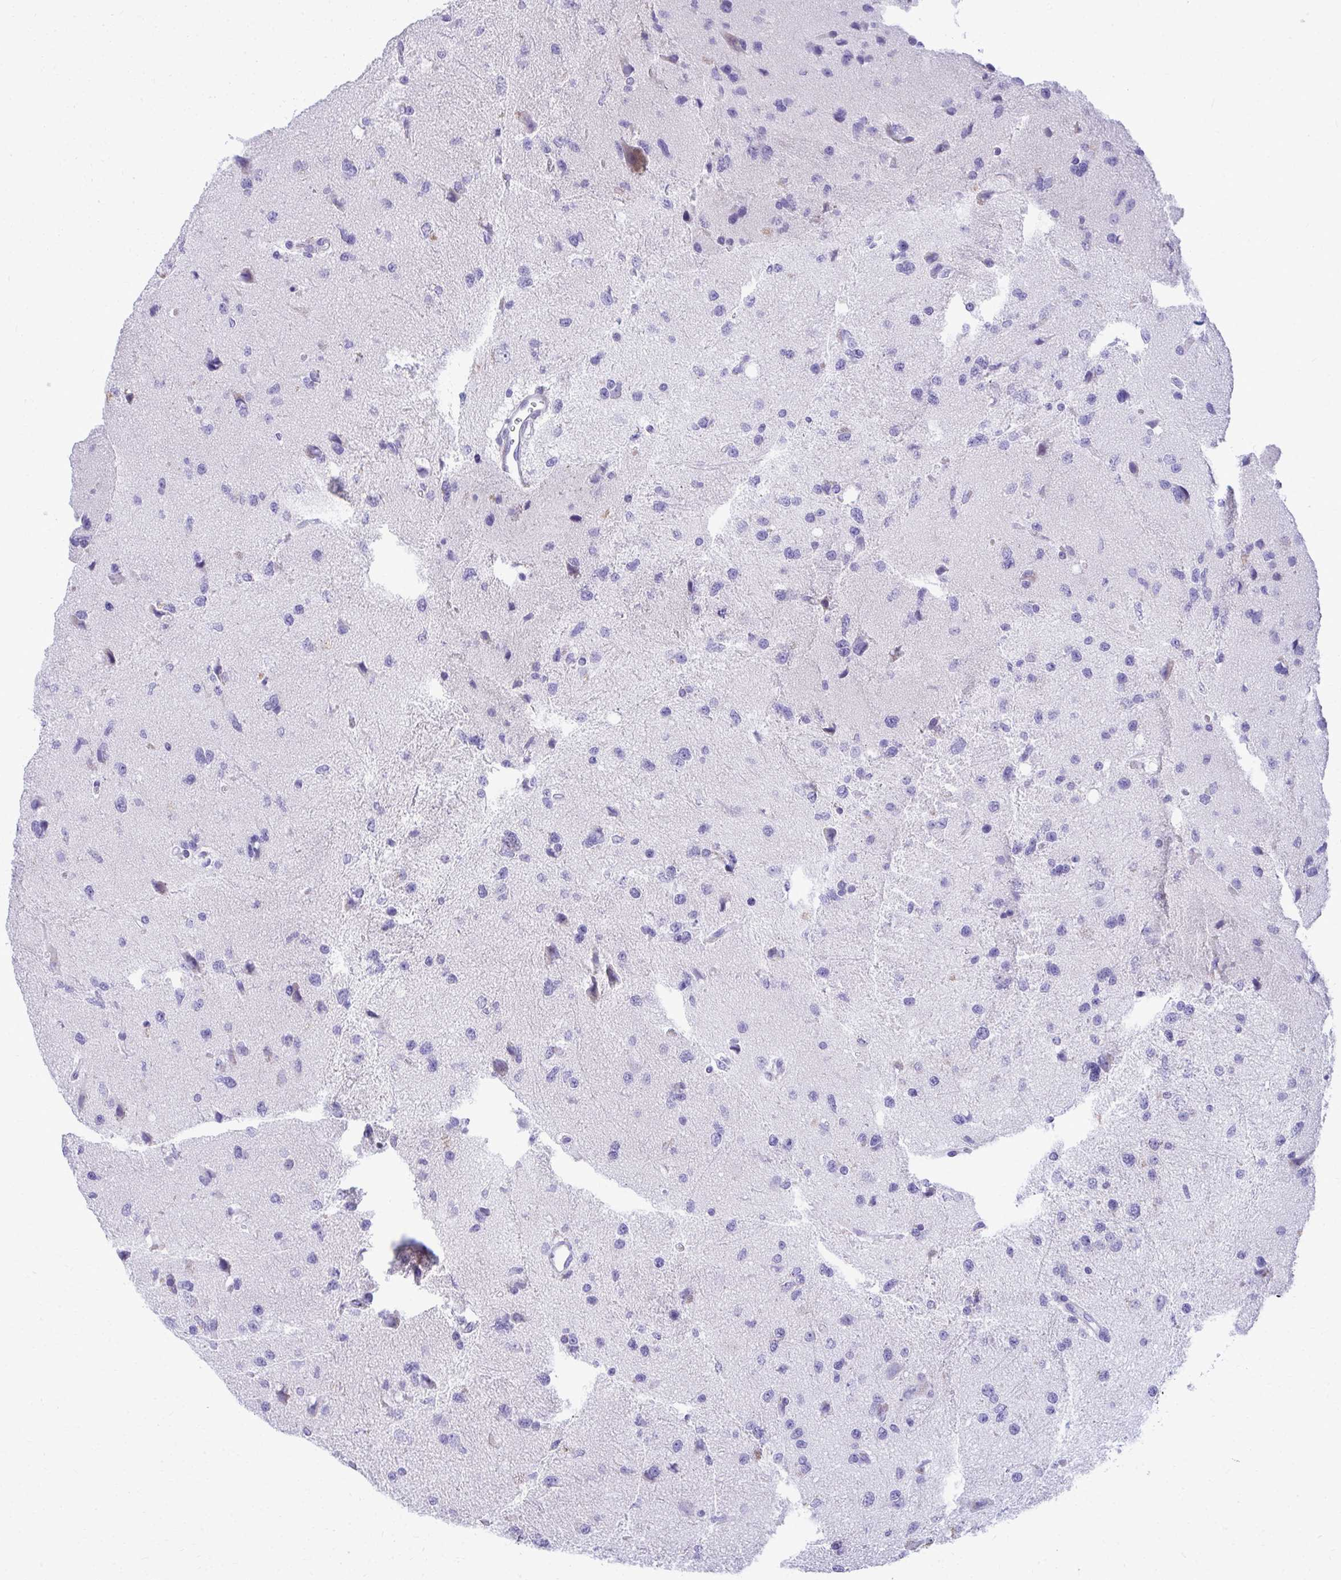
{"staining": {"intensity": "negative", "quantity": "none", "location": "none"}, "tissue": "glioma", "cell_type": "Tumor cells", "image_type": "cancer", "snomed": [{"axis": "morphology", "description": "Glioma, malignant, Low grade"}, {"axis": "topography", "description": "Brain"}], "caption": "This is an immunohistochemistry (IHC) photomicrograph of human malignant low-grade glioma. There is no positivity in tumor cells.", "gene": "AIG1", "patient": {"sex": "female", "age": 55}}